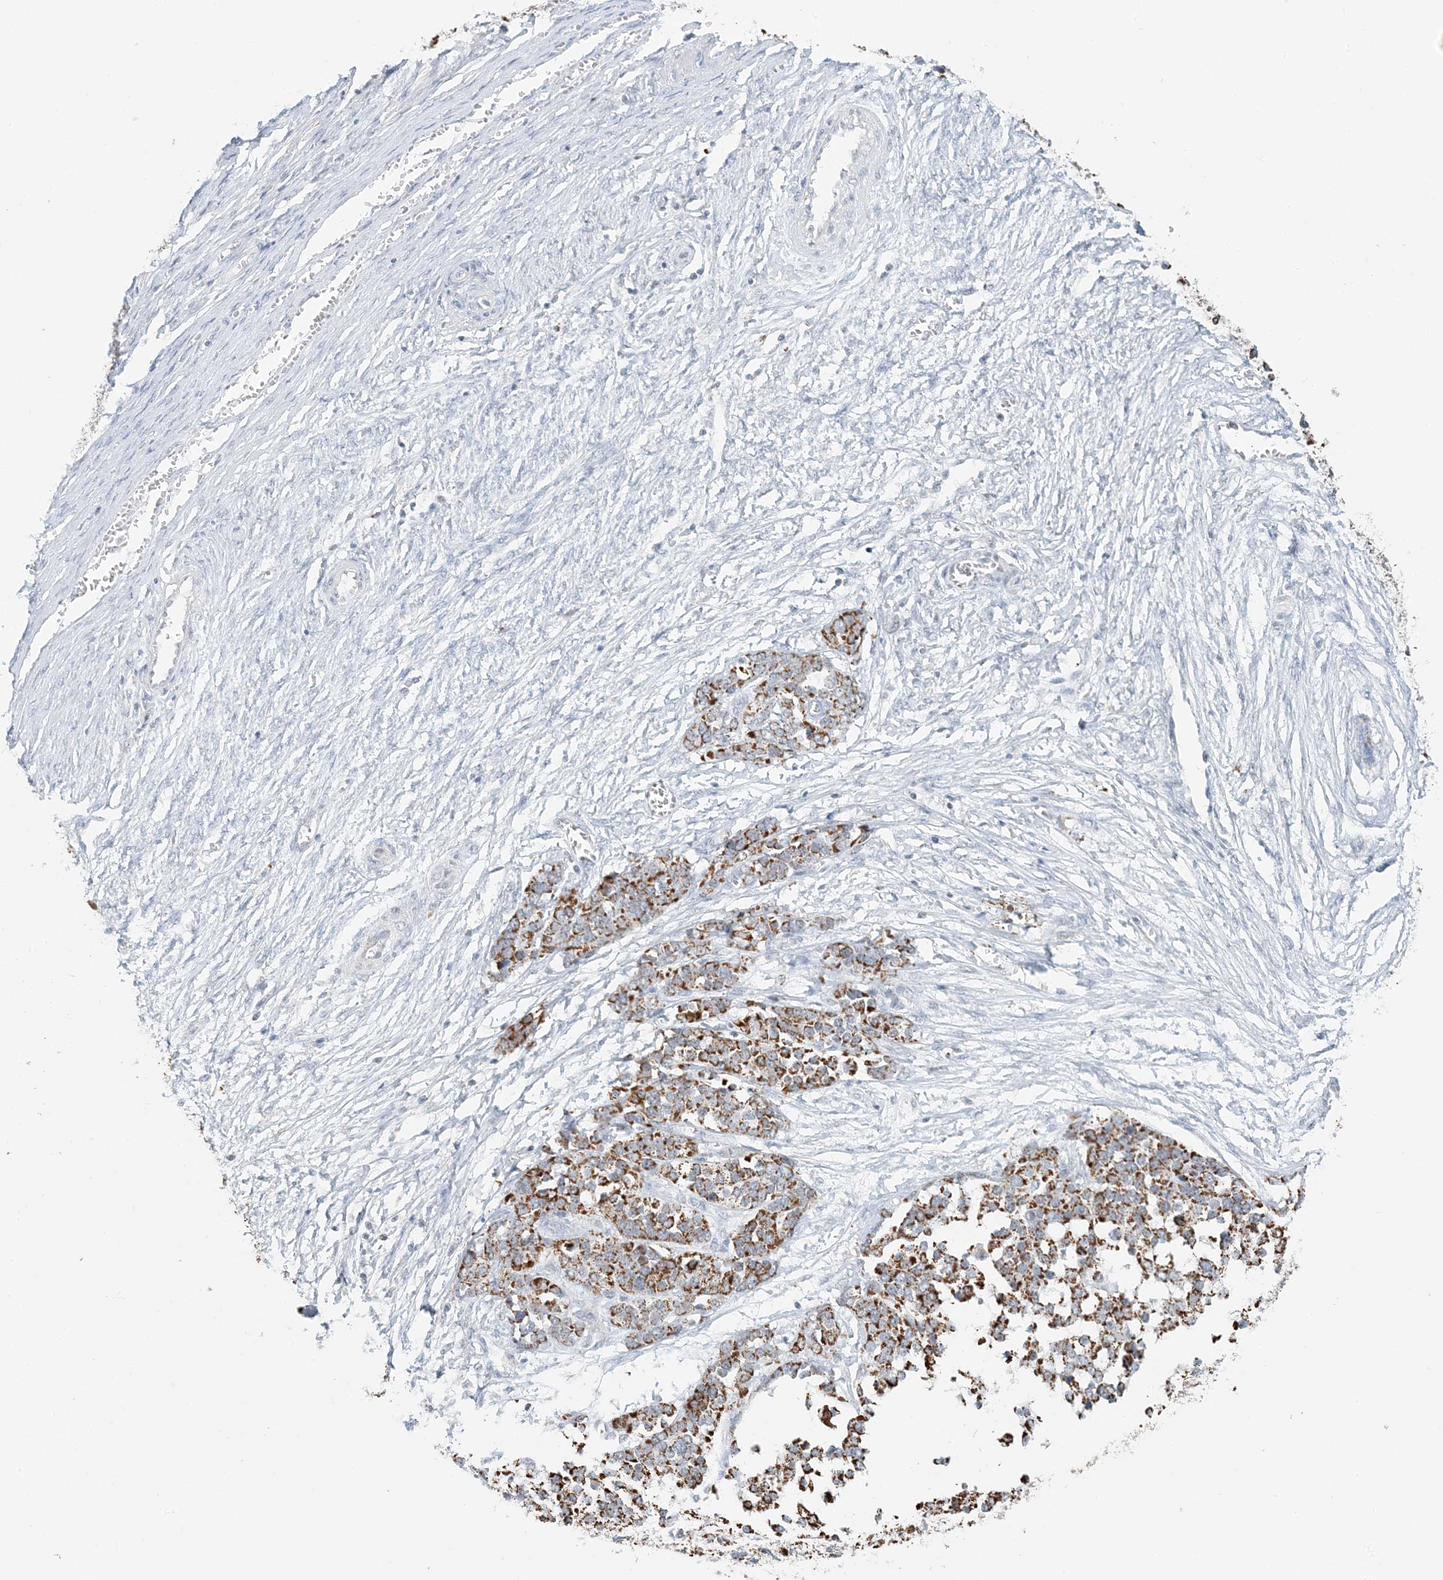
{"staining": {"intensity": "moderate", "quantity": ">75%", "location": "cytoplasmic/membranous"}, "tissue": "ovarian cancer", "cell_type": "Tumor cells", "image_type": "cancer", "snomed": [{"axis": "morphology", "description": "Cystadenocarcinoma, serous, NOS"}, {"axis": "topography", "description": "Ovary"}], "caption": "Human ovarian cancer (serous cystadenocarcinoma) stained with a protein marker demonstrates moderate staining in tumor cells.", "gene": "BDH1", "patient": {"sex": "female", "age": 44}}